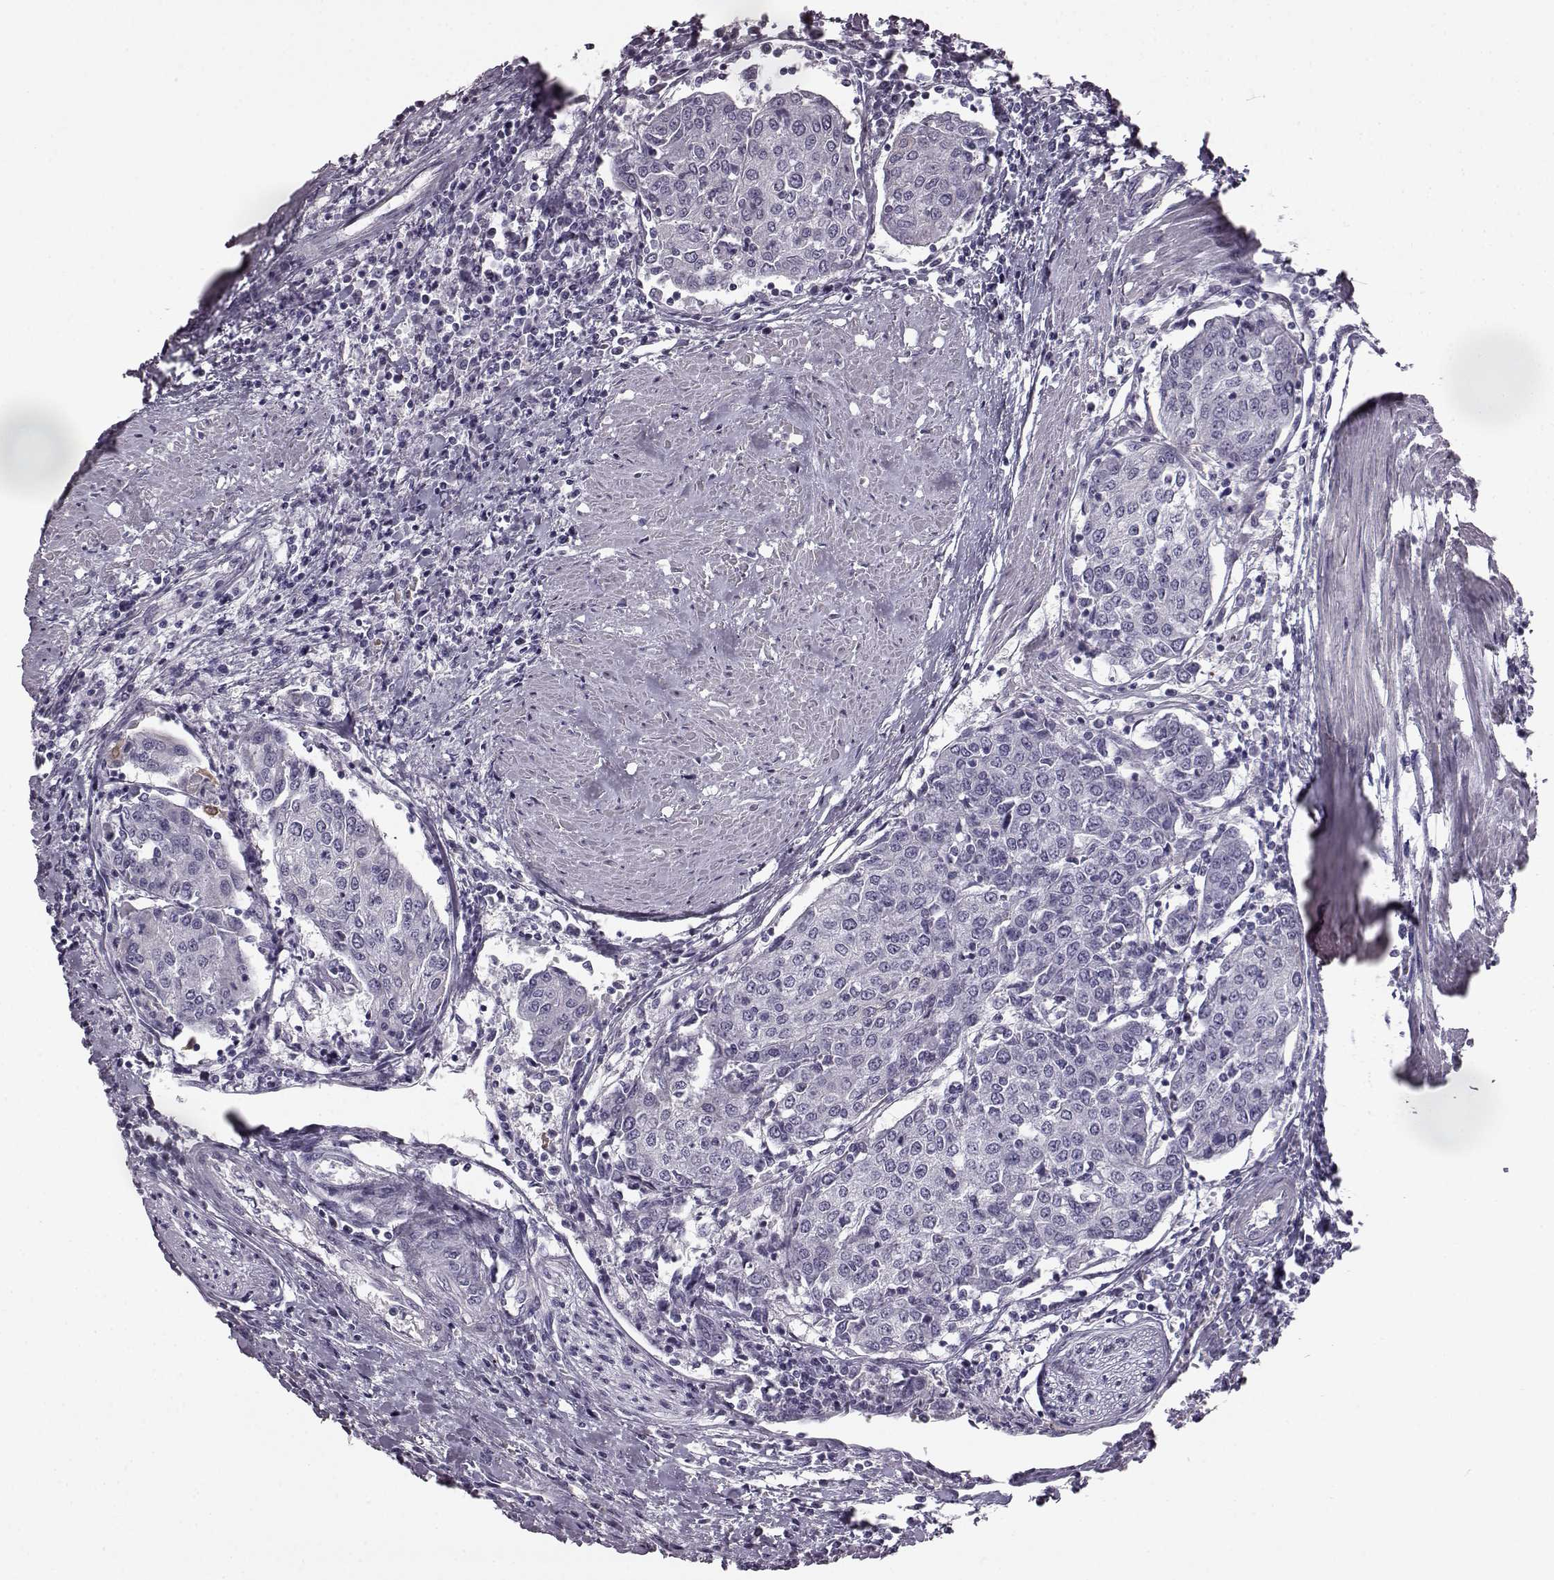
{"staining": {"intensity": "negative", "quantity": "none", "location": "none"}, "tissue": "urothelial cancer", "cell_type": "Tumor cells", "image_type": "cancer", "snomed": [{"axis": "morphology", "description": "Urothelial carcinoma, High grade"}, {"axis": "topography", "description": "Urinary bladder"}], "caption": "Protein analysis of urothelial cancer exhibits no significant staining in tumor cells.", "gene": "ODAD4", "patient": {"sex": "female", "age": 85}}